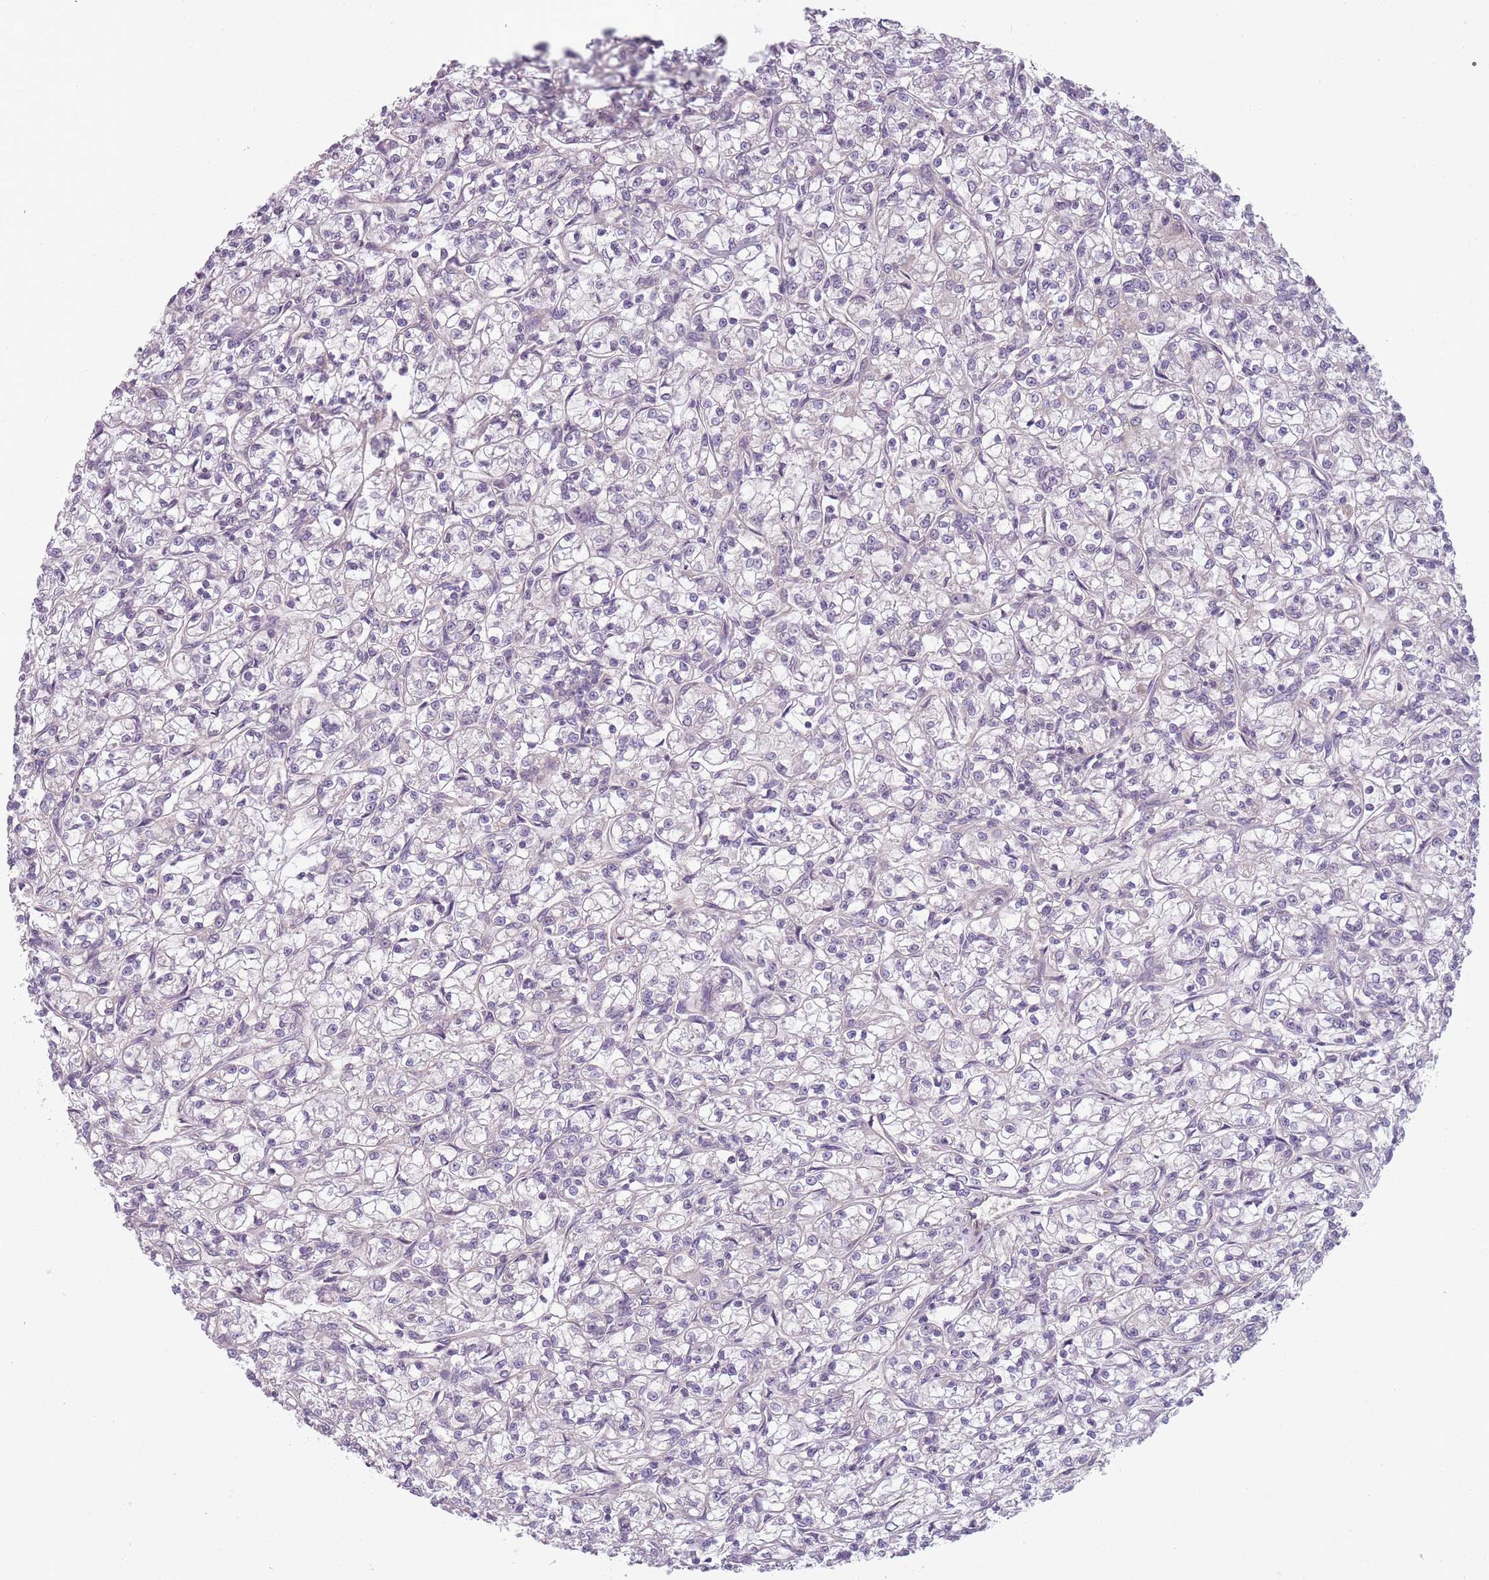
{"staining": {"intensity": "negative", "quantity": "none", "location": "none"}, "tissue": "renal cancer", "cell_type": "Tumor cells", "image_type": "cancer", "snomed": [{"axis": "morphology", "description": "Adenocarcinoma, NOS"}, {"axis": "topography", "description": "Kidney"}], "caption": "Immunohistochemistry of renal cancer (adenocarcinoma) demonstrates no staining in tumor cells. Brightfield microscopy of immunohistochemistry stained with DAB (brown) and hematoxylin (blue), captured at high magnification.", "gene": "TLCD2", "patient": {"sex": "female", "age": 59}}